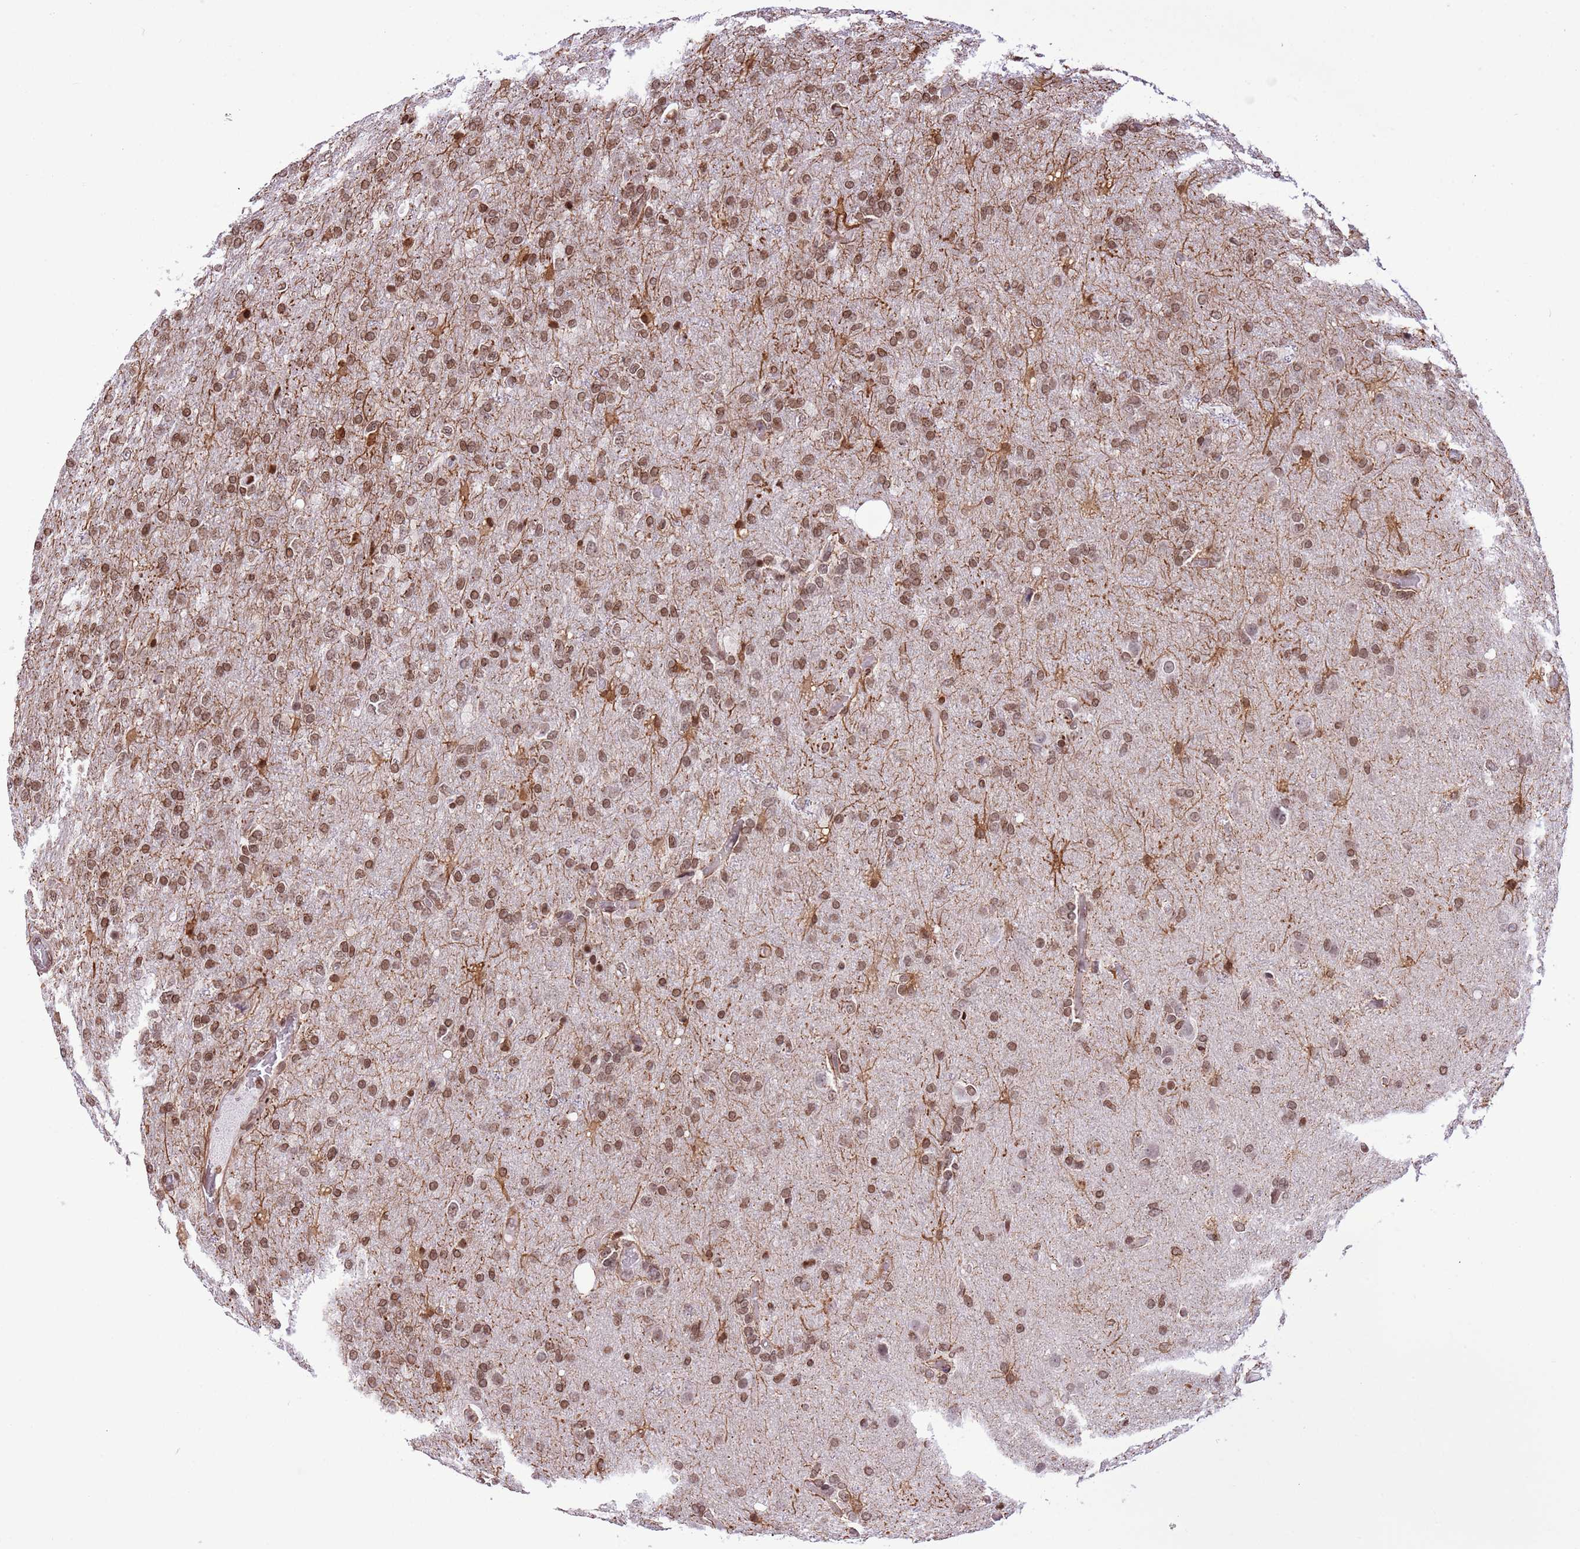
{"staining": {"intensity": "moderate", "quantity": ">75%", "location": "nuclear"}, "tissue": "glioma", "cell_type": "Tumor cells", "image_type": "cancer", "snomed": [{"axis": "morphology", "description": "Glioma, malignant, High grade"}, {"axis": "topography", "description": "Brain"}], "caption": "Malignant glioma (high-grade) tissue reveals moderate nuclear expression in approximately >75% of tumor cells", "gene": "NRIP1", "patient": {"sex": "female", "age": 74}}